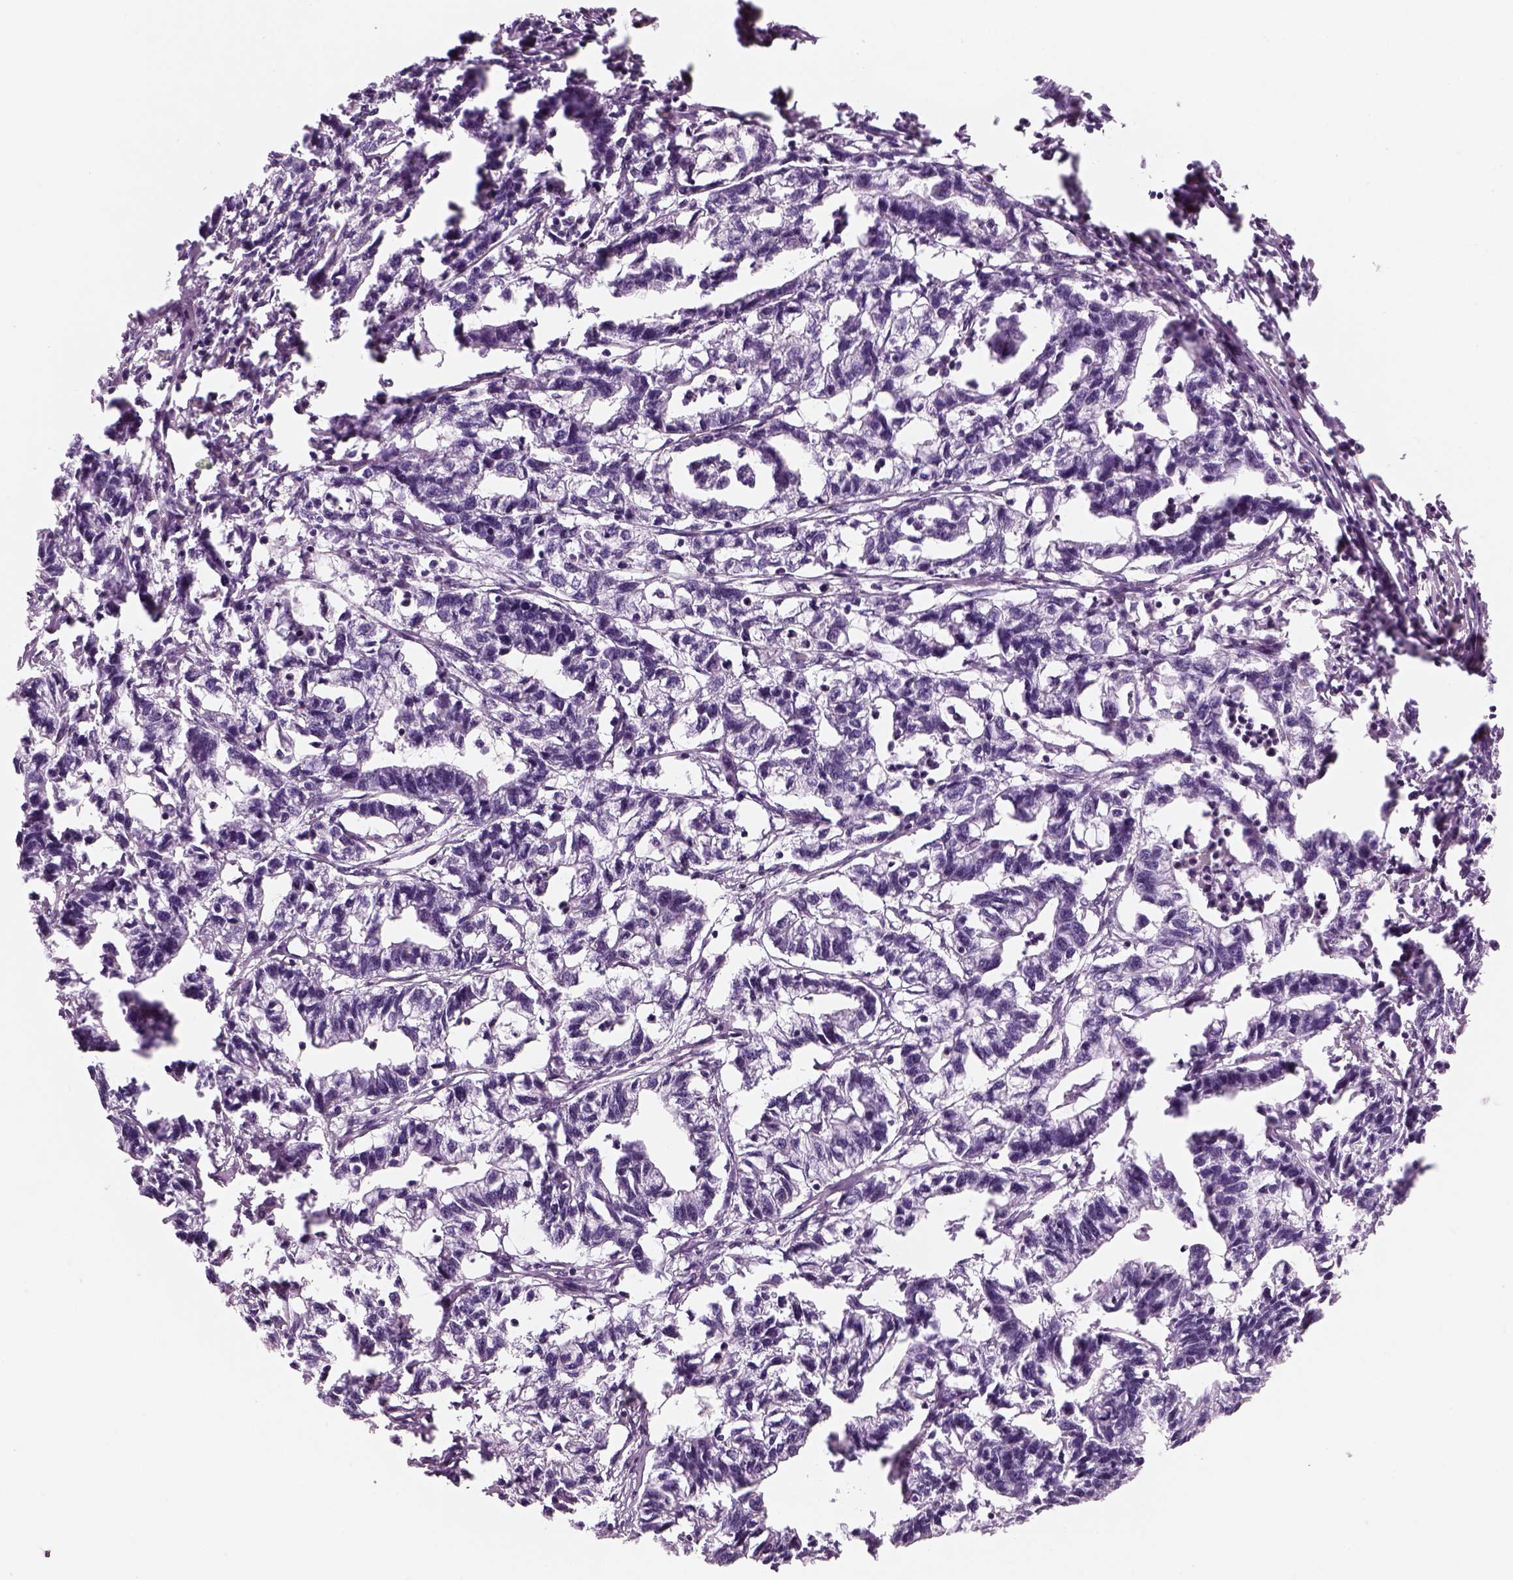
{"staining": {"intensity": "negative", "quantity": "none", "location": "none"}, "tissue": "stomach cancer", "cell_type": "Tumor cells", "image_type": "cancer", "snomed": [{"axis": "morphology", "description": "Adenocarcinoma, NOS"}, {"axis": "topography", "description": "Stomach"}], "caption": "Tumor cells are negative for brown protein staining in stomach cancer (adenocarcinoma).", "gene": "SLC1A7", "patient": {"sex": "male", "age": 83}}